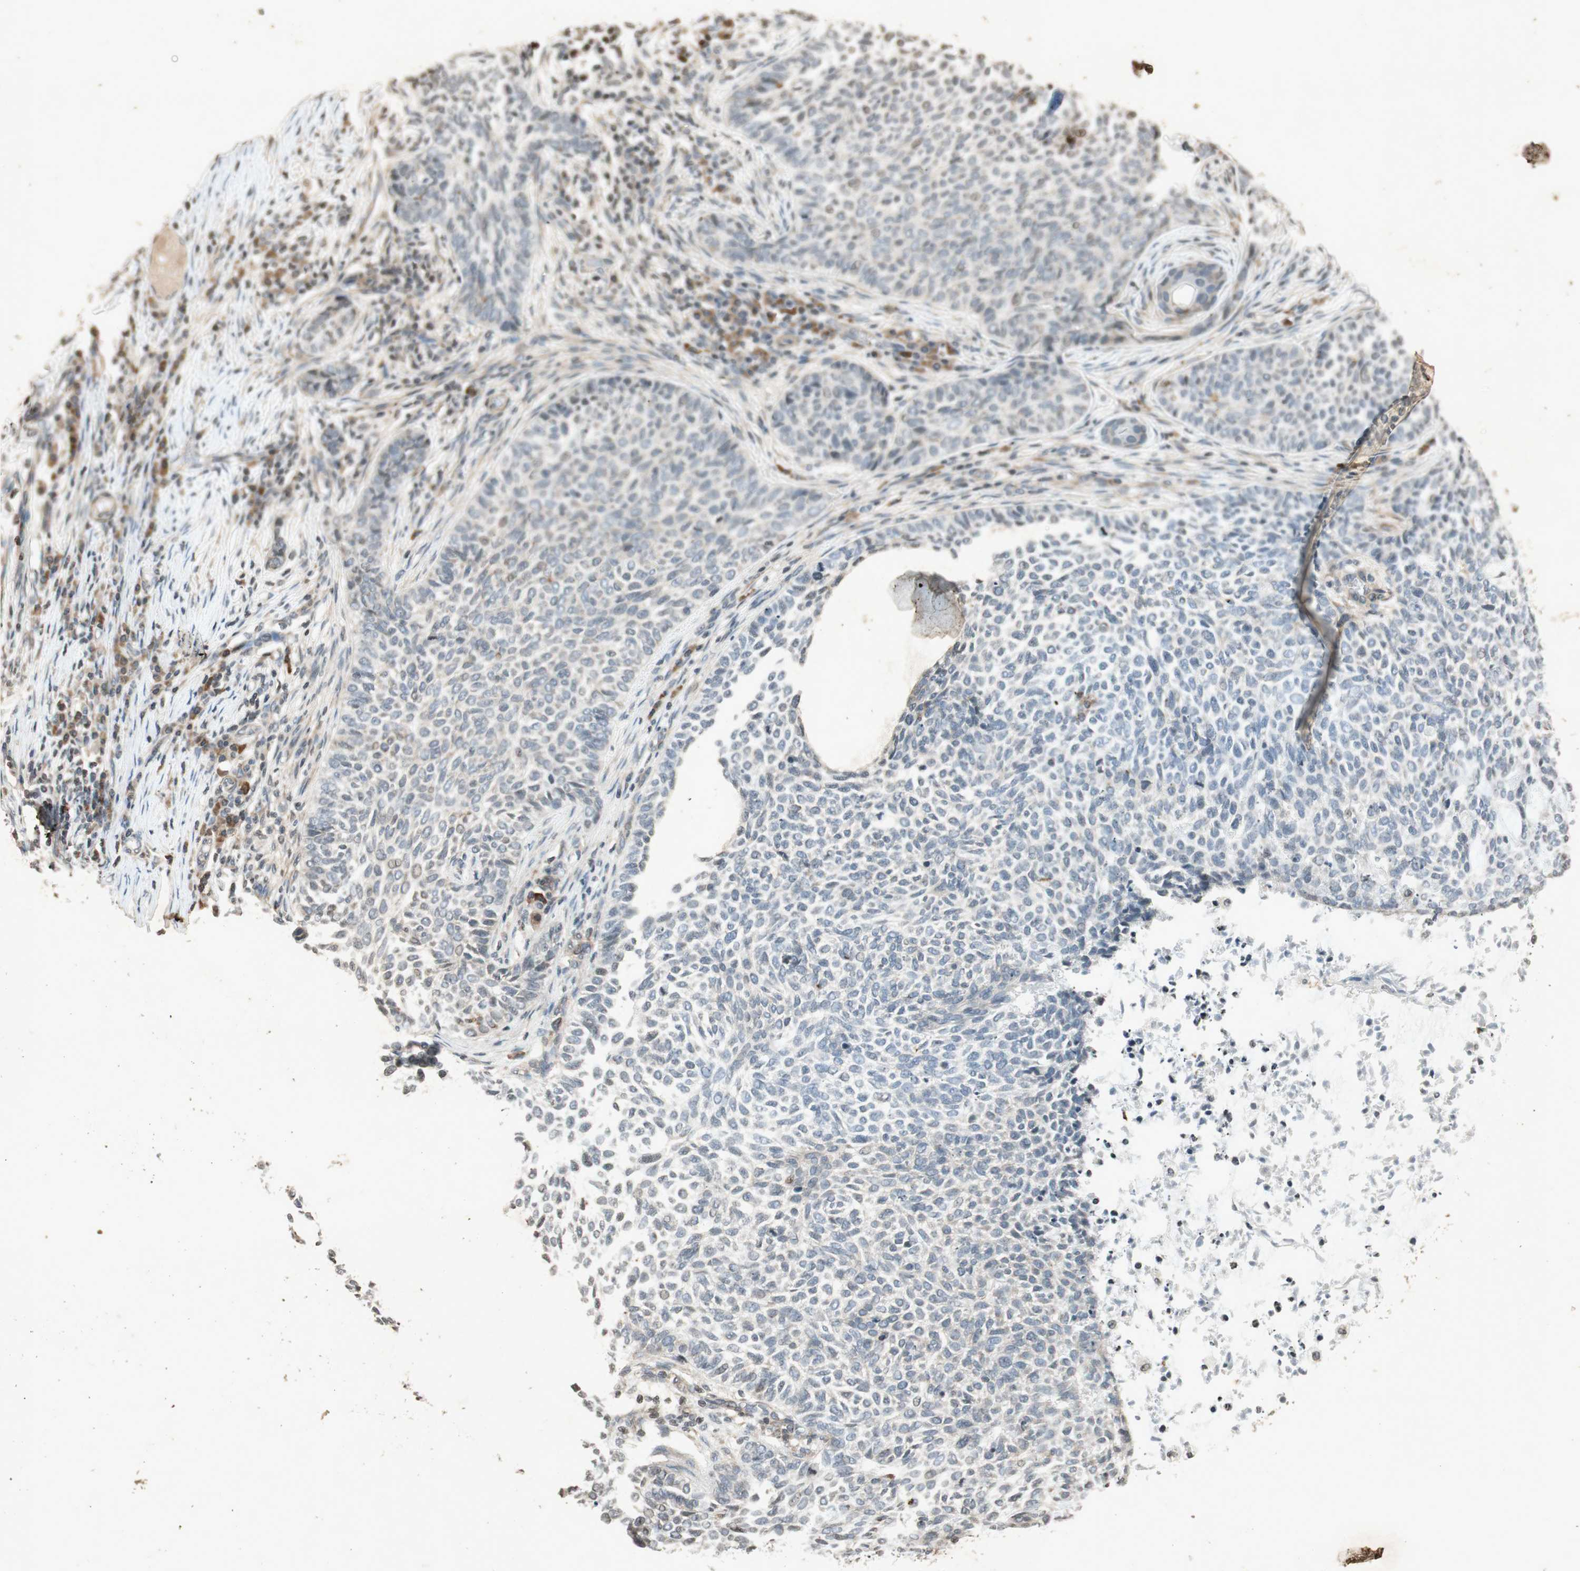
{"staining": {"intensity": "negative", "quantity": "none", "location": "none"}, "tissue": "skin cancer", "cell_type": "Tumor cells", "image_type": "cancer", "snomed": [{"axis": "morphology", "description": "Basal cell carcinoma"}, {"axis": "topography", "description": "Skin"}], "caption": "High magnification brightfield microscopy of skin basal cell carcinoma stained with DAB (3,3'-diaminobenzidine) (brown) and counterstained with hematoxylin (blue): tumor cells show no significant expression. (Brightfield microscopy of DAB IHC at high magnification).", "gene": "PRKG1", "patient": {"sex": "male", "age": 87}}